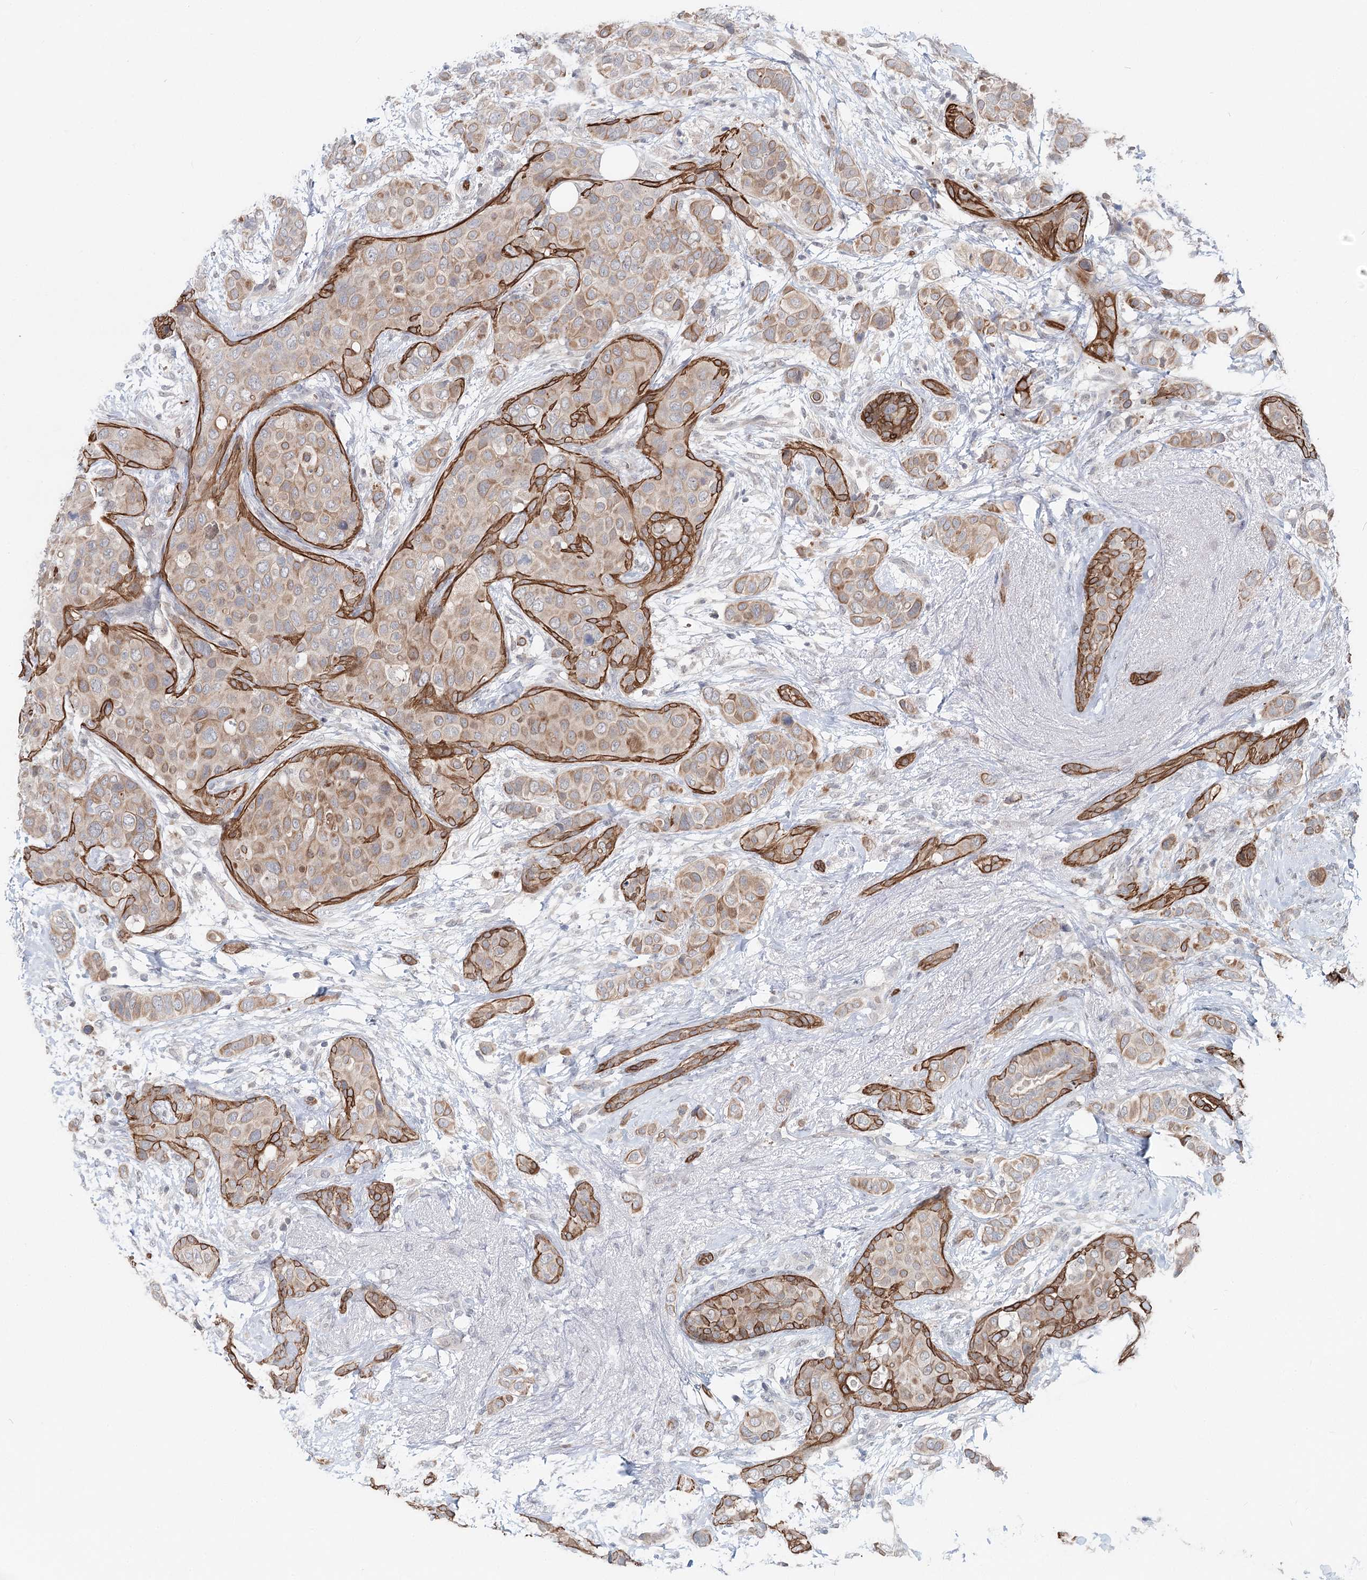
{"staining": {"intensity": "moderate", "quantity": ">75%", "location": "cytoplasmic/membranous"}, "tissue": "breast cancer", "cell_type": "Tumor cells", "image_type": "cancer", "snomed": [{"axis": "morphology", "description": "Lobular carcinoma"}, {"axis": "topography", "description": "Breast"}], "caption": "An IHC image of tumor tissue is shown. Protein staining in brown labels moderate cytoplasmic/membranous positivity in breast cancer within tumor cells.", "gene": "FBXO7", "patient": {"sex": "female", "age": 51}}